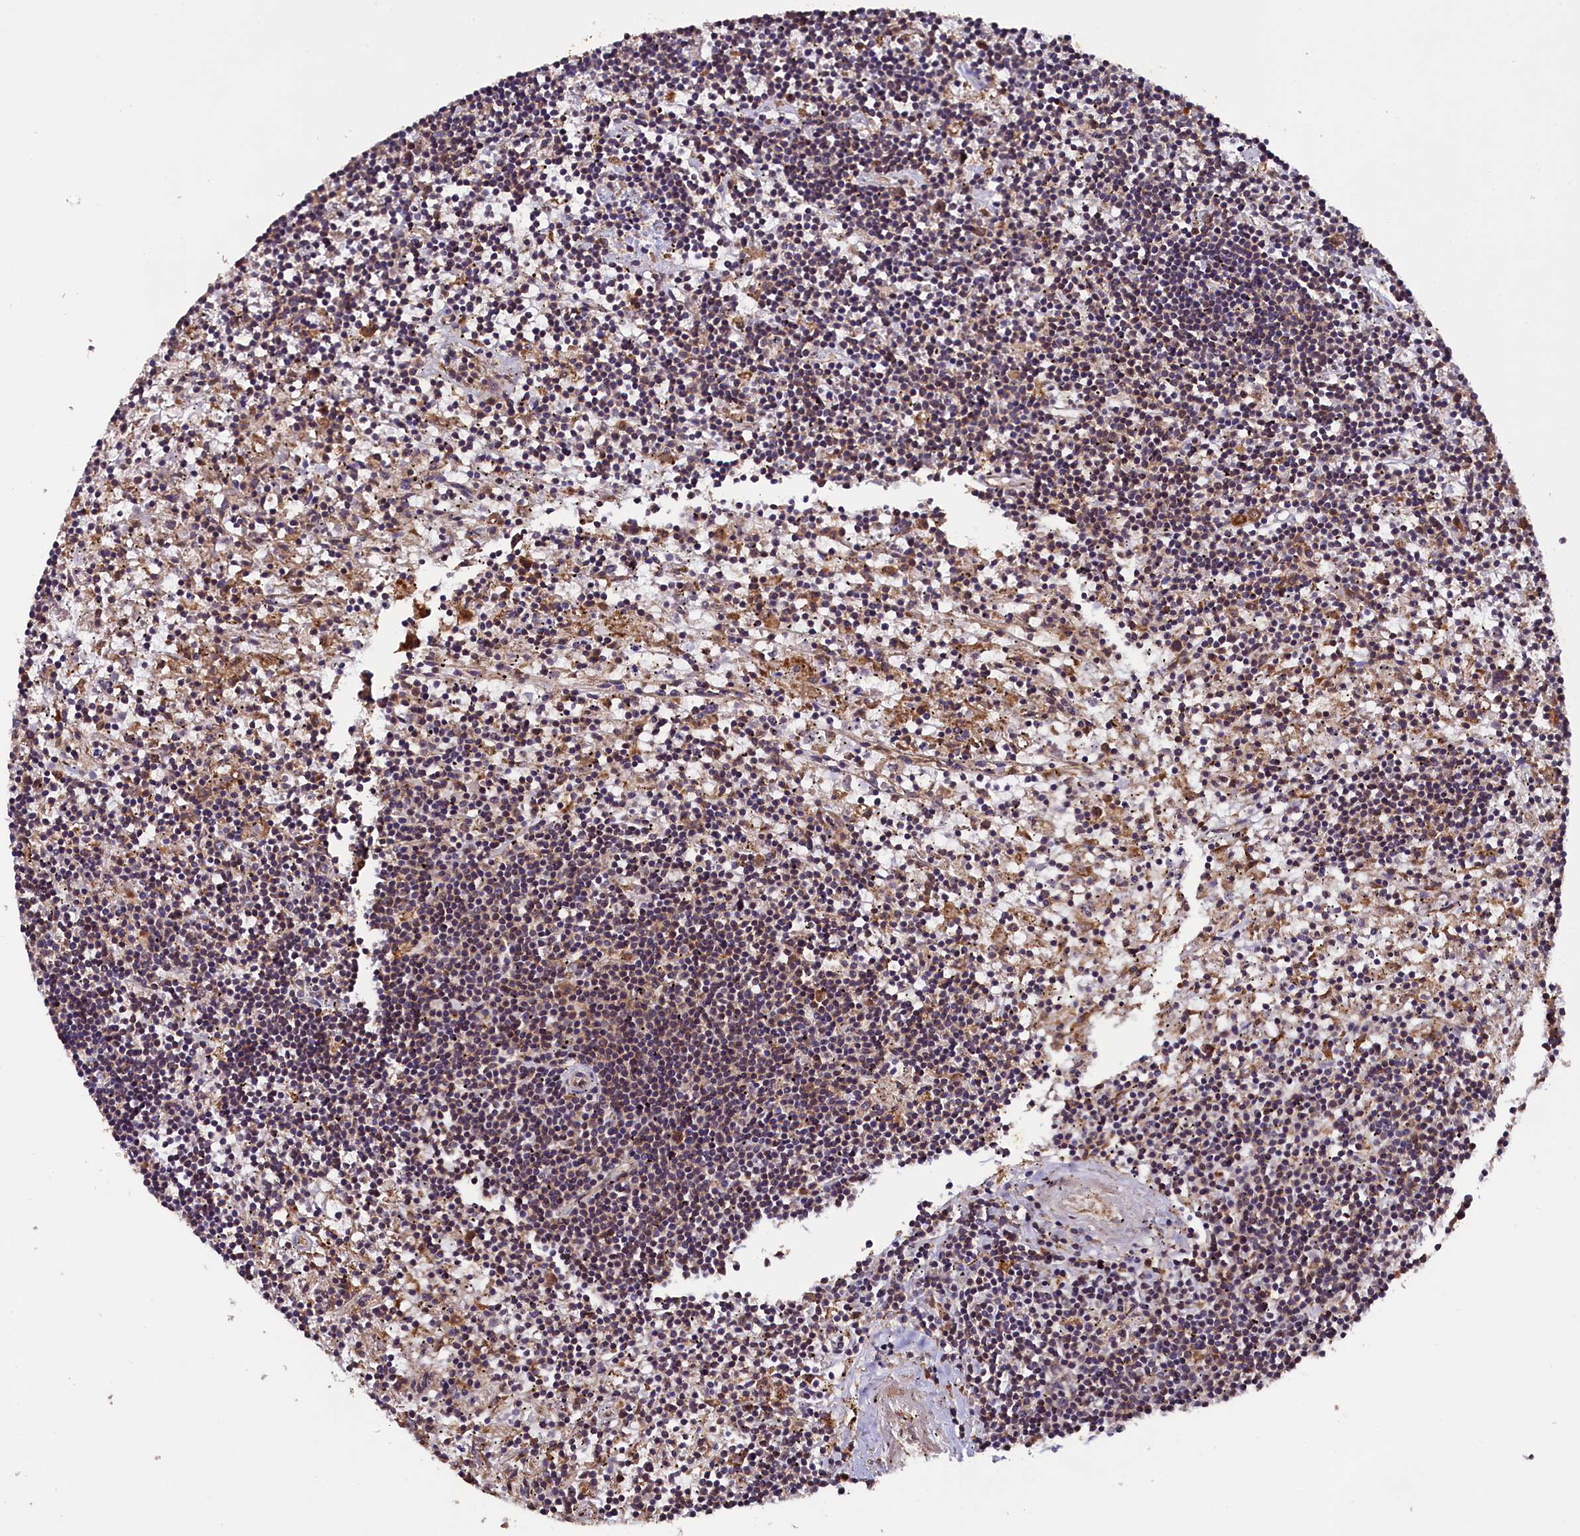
{"staining": {"intensity": "negative", "quantity": "none", "location": "none"}, "tissue": "lymphoma", "cell_type": "Tumor cells", "image_type": "cancer", "snomed": [{"axis": "morphology", "description": "Malignant lymphoma, non-Hodgkin's type, Low grade"}, {"axis": "topography", "description": "Spleen"}], "caption": "This micrograph is of lymphoma stained with immunohistochemistry (IHC) to label a protein in brown with the nuclei are counter-stained blue. There is no staining in tumor cells.", "gene": "DOHH", "patient": {"sex": "male", "age": 76}}